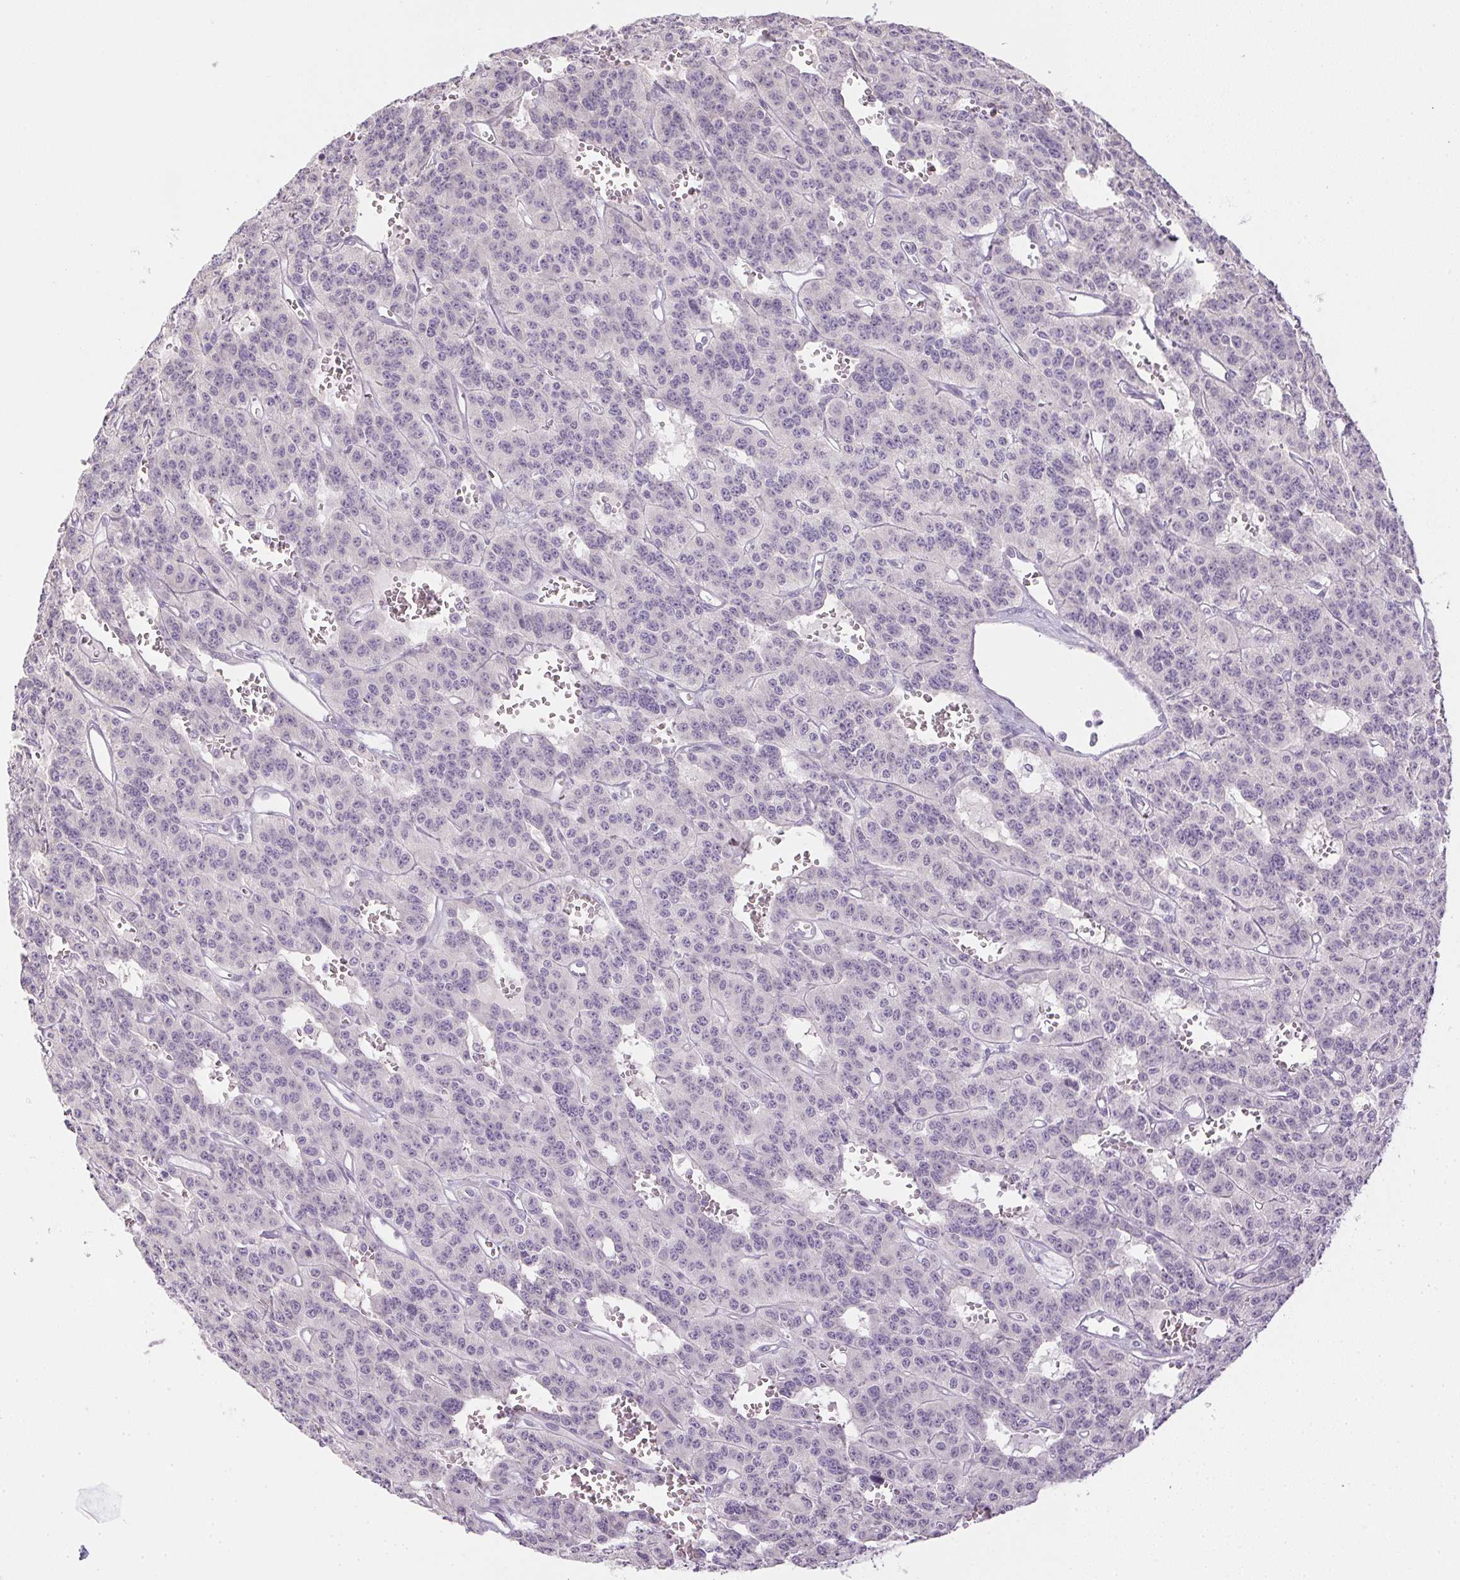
{"staining": {"intensity": "negative", "quantity": "none", "location": "none"}, "tissue": "carcinoid", "cell_type": "Tumor cells", "image_type": "cancer", "snomed": [{"axis": "morphology", "description": "Carcinoid, malignant, NOS"}, {"axis": "topography", "description": "Lung"}], "caption": "Immunohistochemistry (IHC) image of carcinoid stained for a protein (brown), which displays no positivity in tumor cells.", "gene": "CTCFL", "patient": {"sex": "female", "age": 71}}